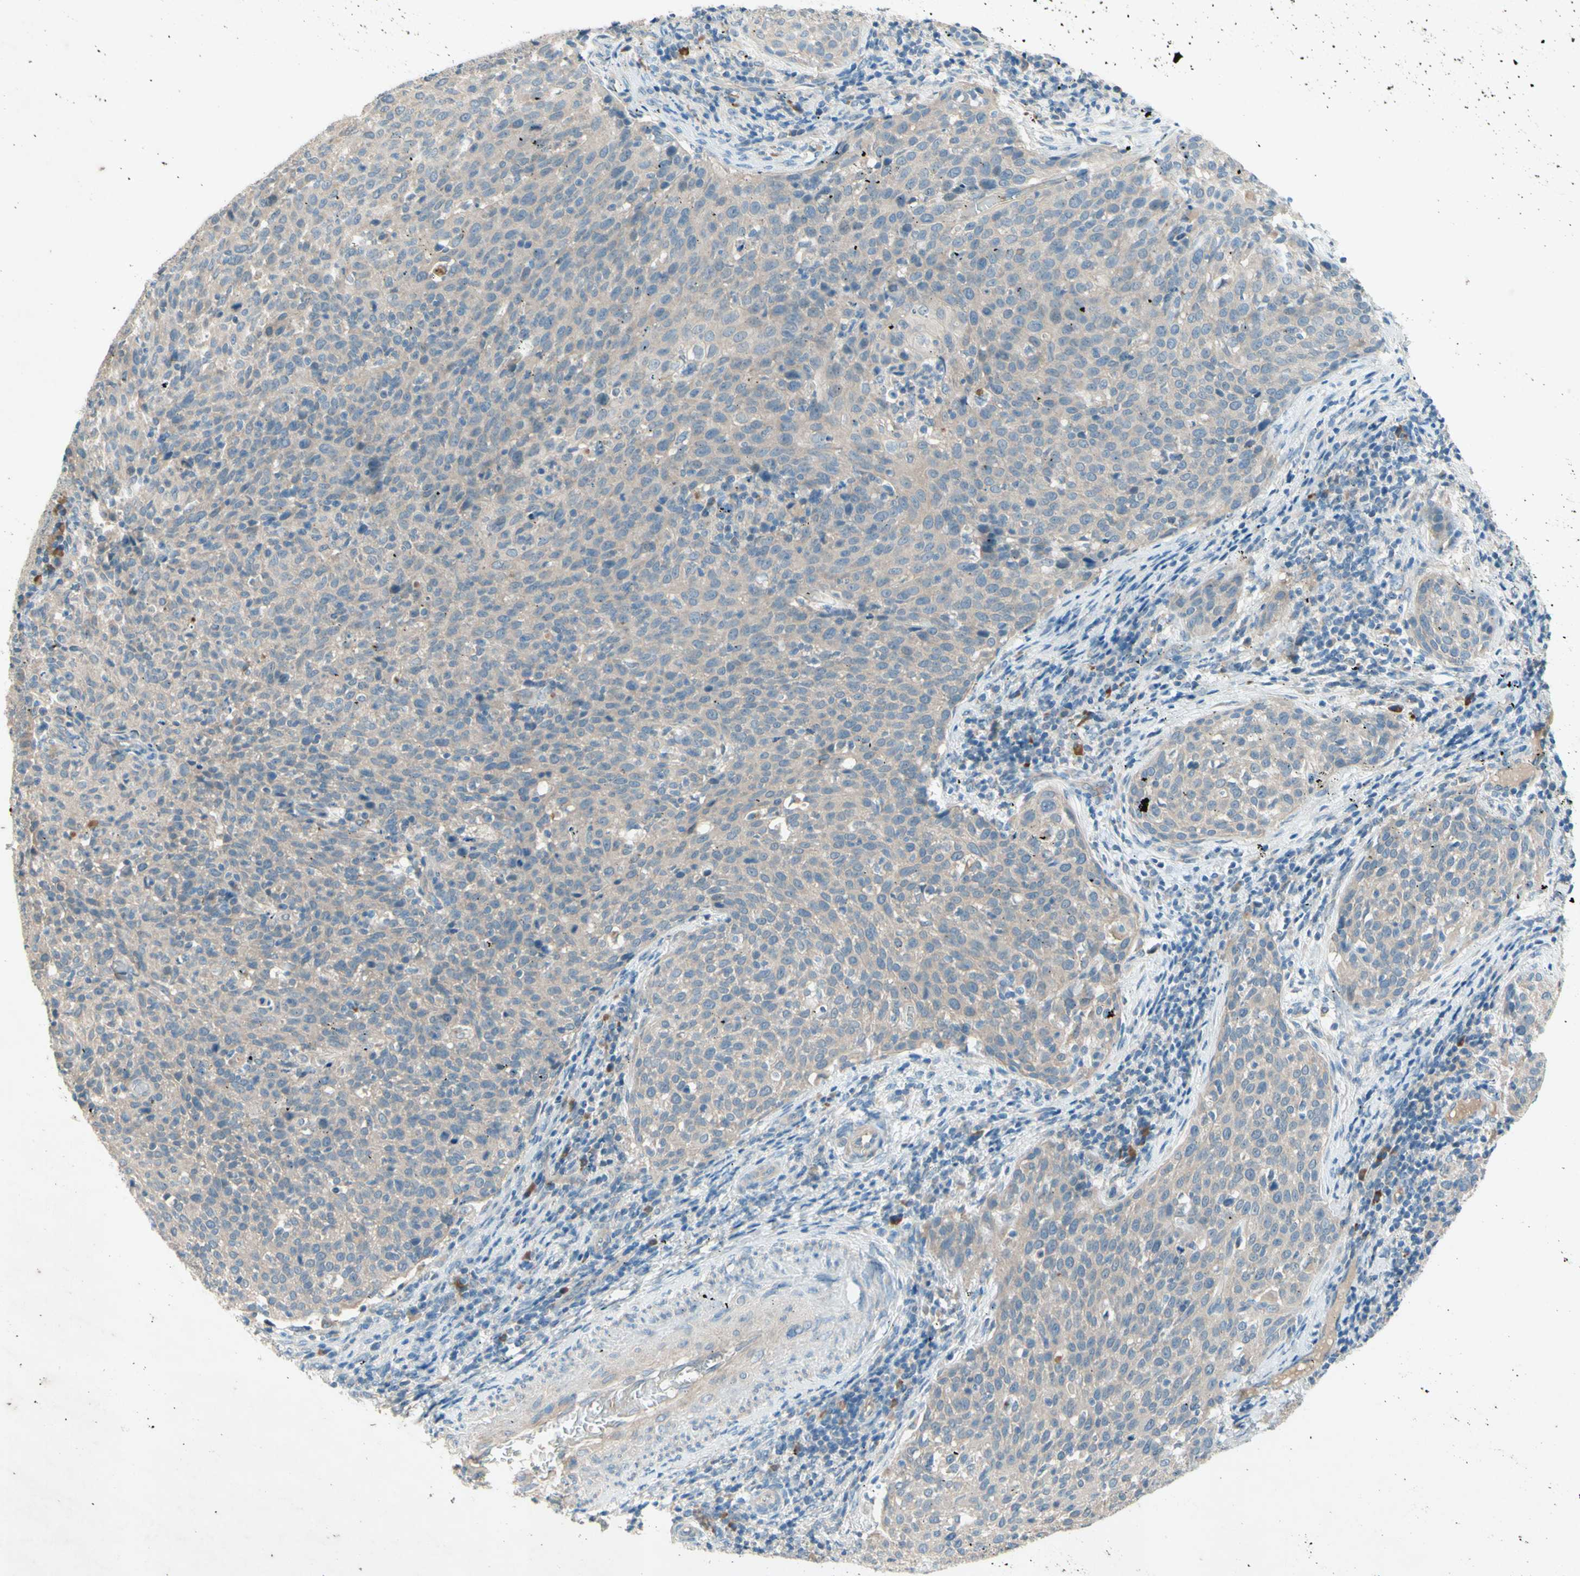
{"staining": {"intensity": "weak", "quantity": ">75%", "location": "cytoplasmic/membranous"}, "tissue": "cervical cancer", "cell_type": "Tumor cells", "image_type": "cancer", "snomed": [{"axis": "morphology", "description": "Squamous cell carcinoma, NOS"}, {"axis": "topography", "description": "Cervix"}], "caption": "Protein analysis of cervical cancer tissue reveals weak cytoplasmic/membranous staining in about >75% of tumor cells.", "gene": "IL2", "patient": {"sex": "female", "age": 38}}